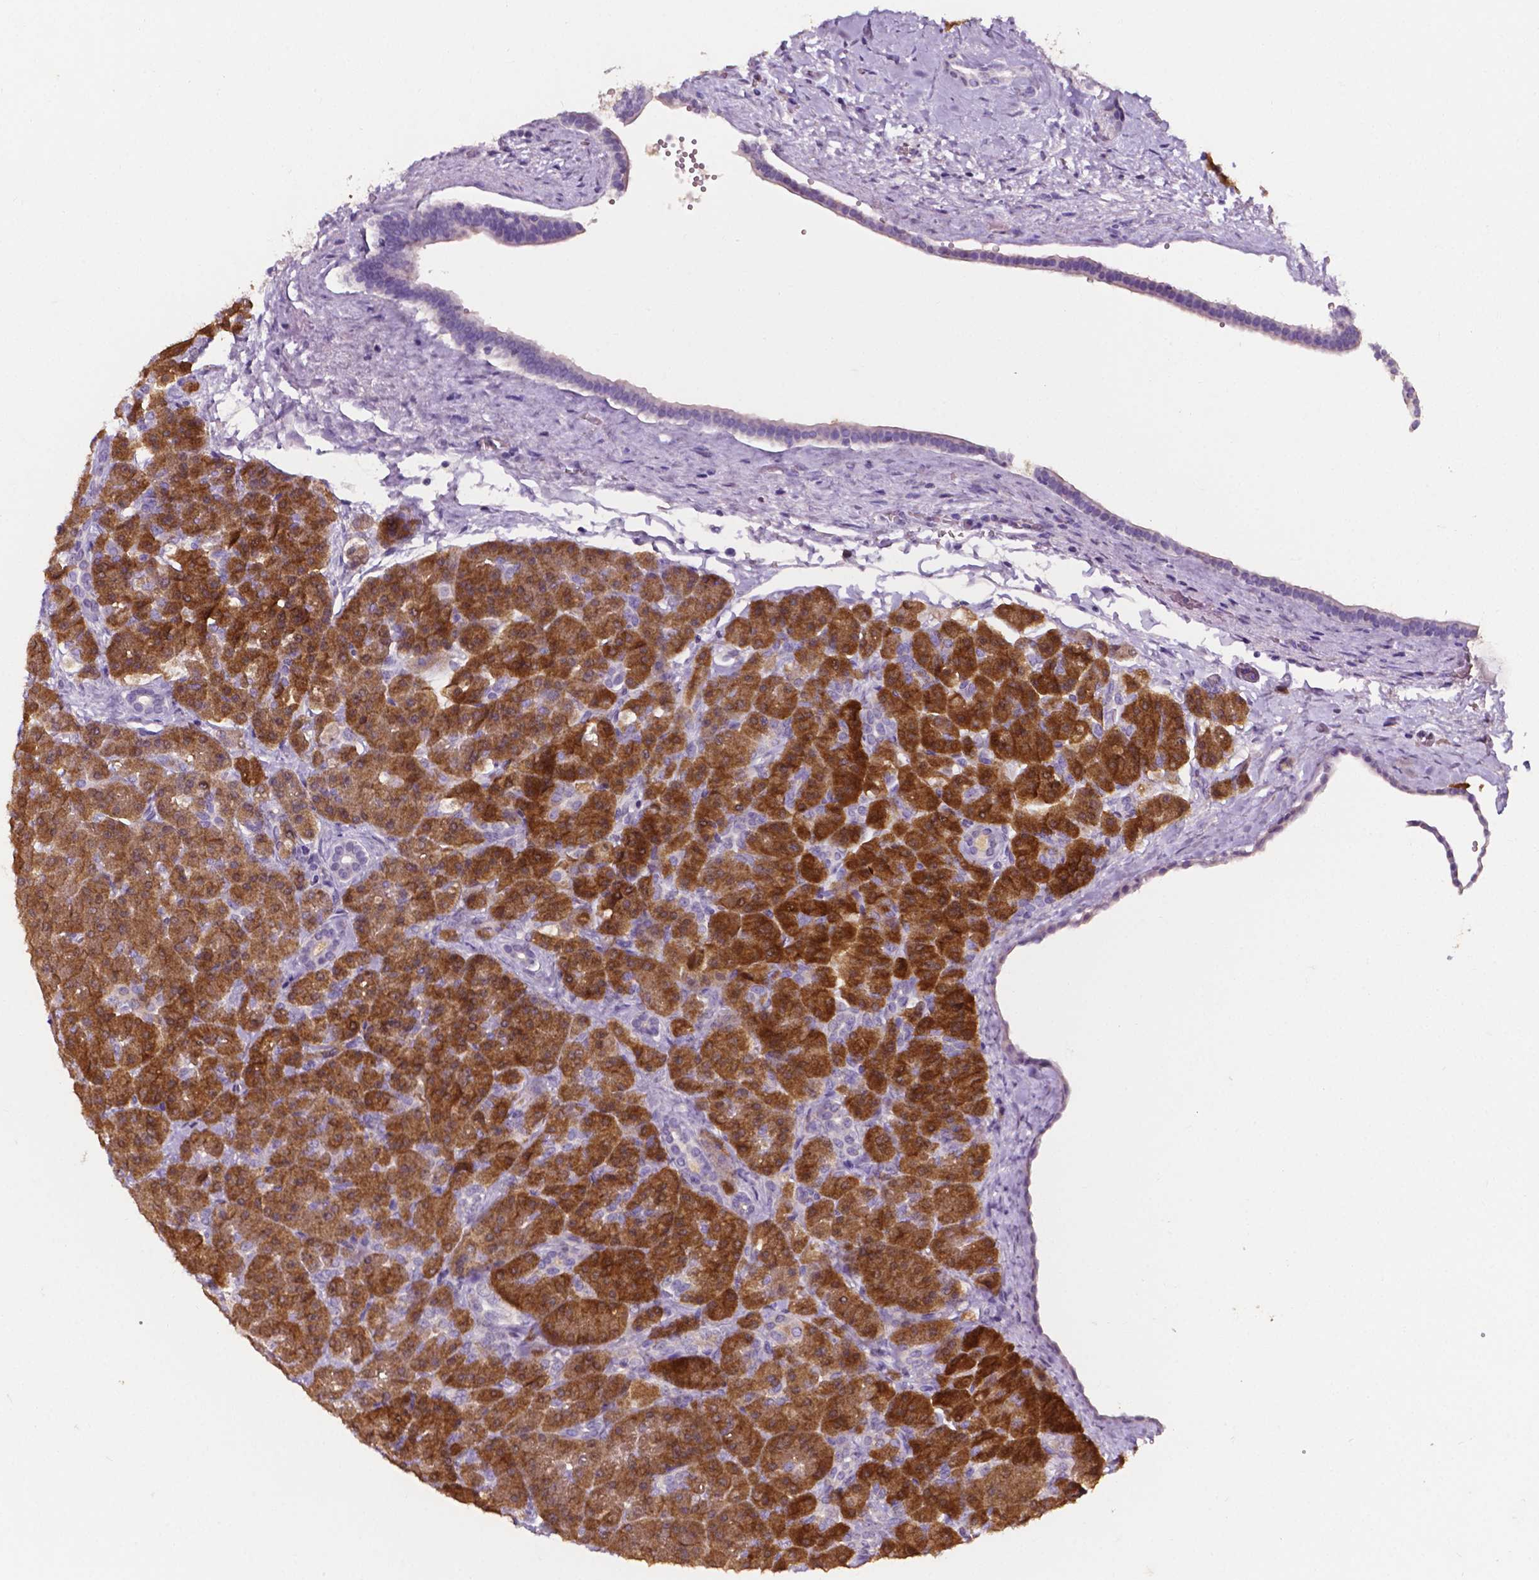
{"staining": {"intensity": "strong", "quantity": ">75%", "location": "cytoplasmic/membranous"}, "tissue": "pancreas", "cell_type": "Exocrine glandular cells", "image_type": "normal", "snomed": [{"axis": "morphology", "description": "Normal tissue, NOS"}, {"axis": "topography", "description": "Pancreas"}], "caption": "DAB immunohistochemical staining of unremarkable human pancreas shows strong cytoplasmic/membranous protein positivity in approximately >75% of exocrine glandular cells. Using DAB (brown) and hematoxylin (blue) stains, captured at high magnification using brightfield microscopy.", "gene": "PSAT1", "patient": {"sex": "male", "age": 57}}